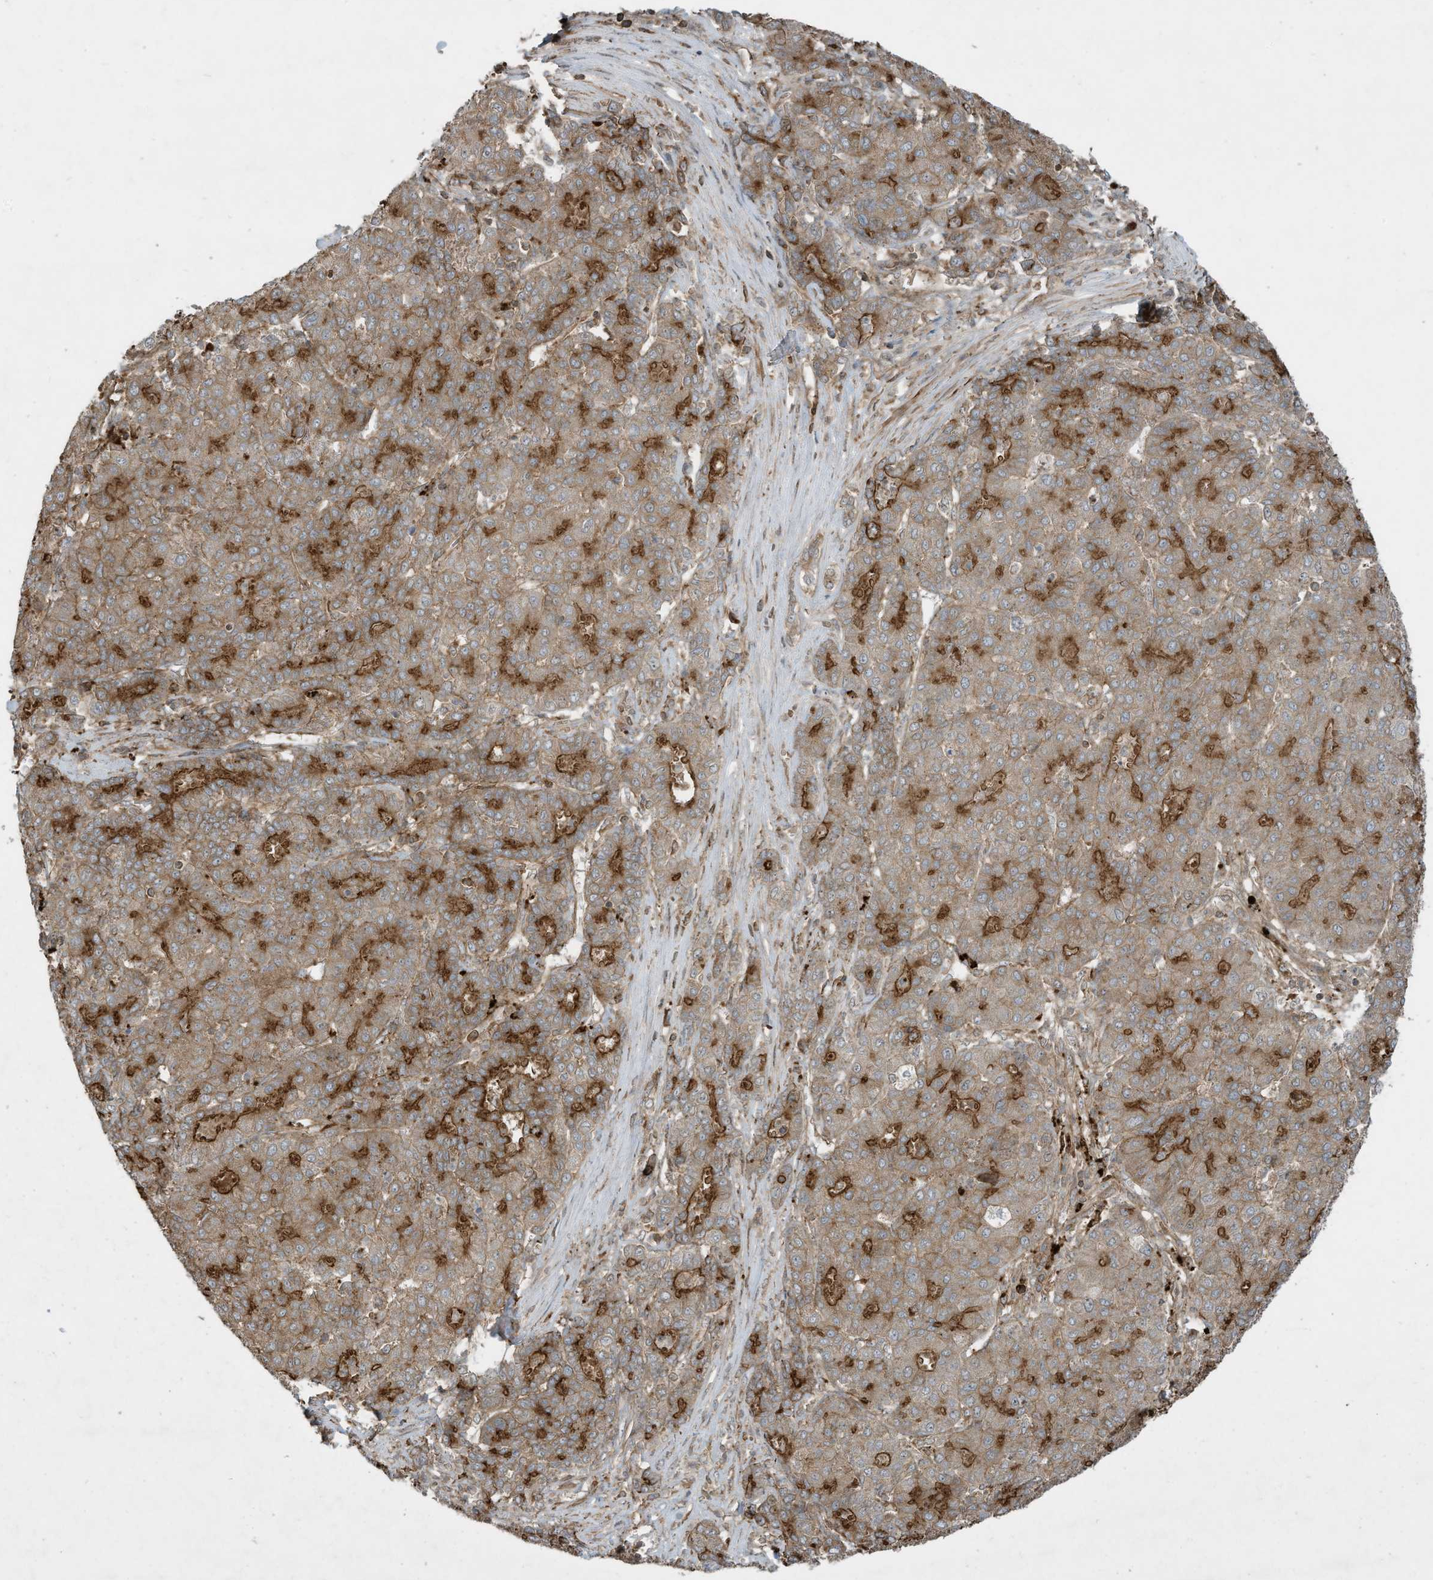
{"staining": {"intensity": "moderate", "quantity": ">75%", "location": "cytoplasmic/membranous"}, "tissue": "liver cancer", "cell_type": "Tumor cells", "image_type": "cancer", "snomed": [{"axis": "morphology", "description": "Carcinoma, Hepatocellular, NOS"}, {"axis": "topography", "description": "Liver"}], "caption": "There is medium levels of moderate cytoplasmic/membranous positivity in tumor cells of liver cancer, as demonstrated by immunohistochemical staining (brown color).", "gene": "DDIT4", "patient": {"sex": "male", "age": 65}}